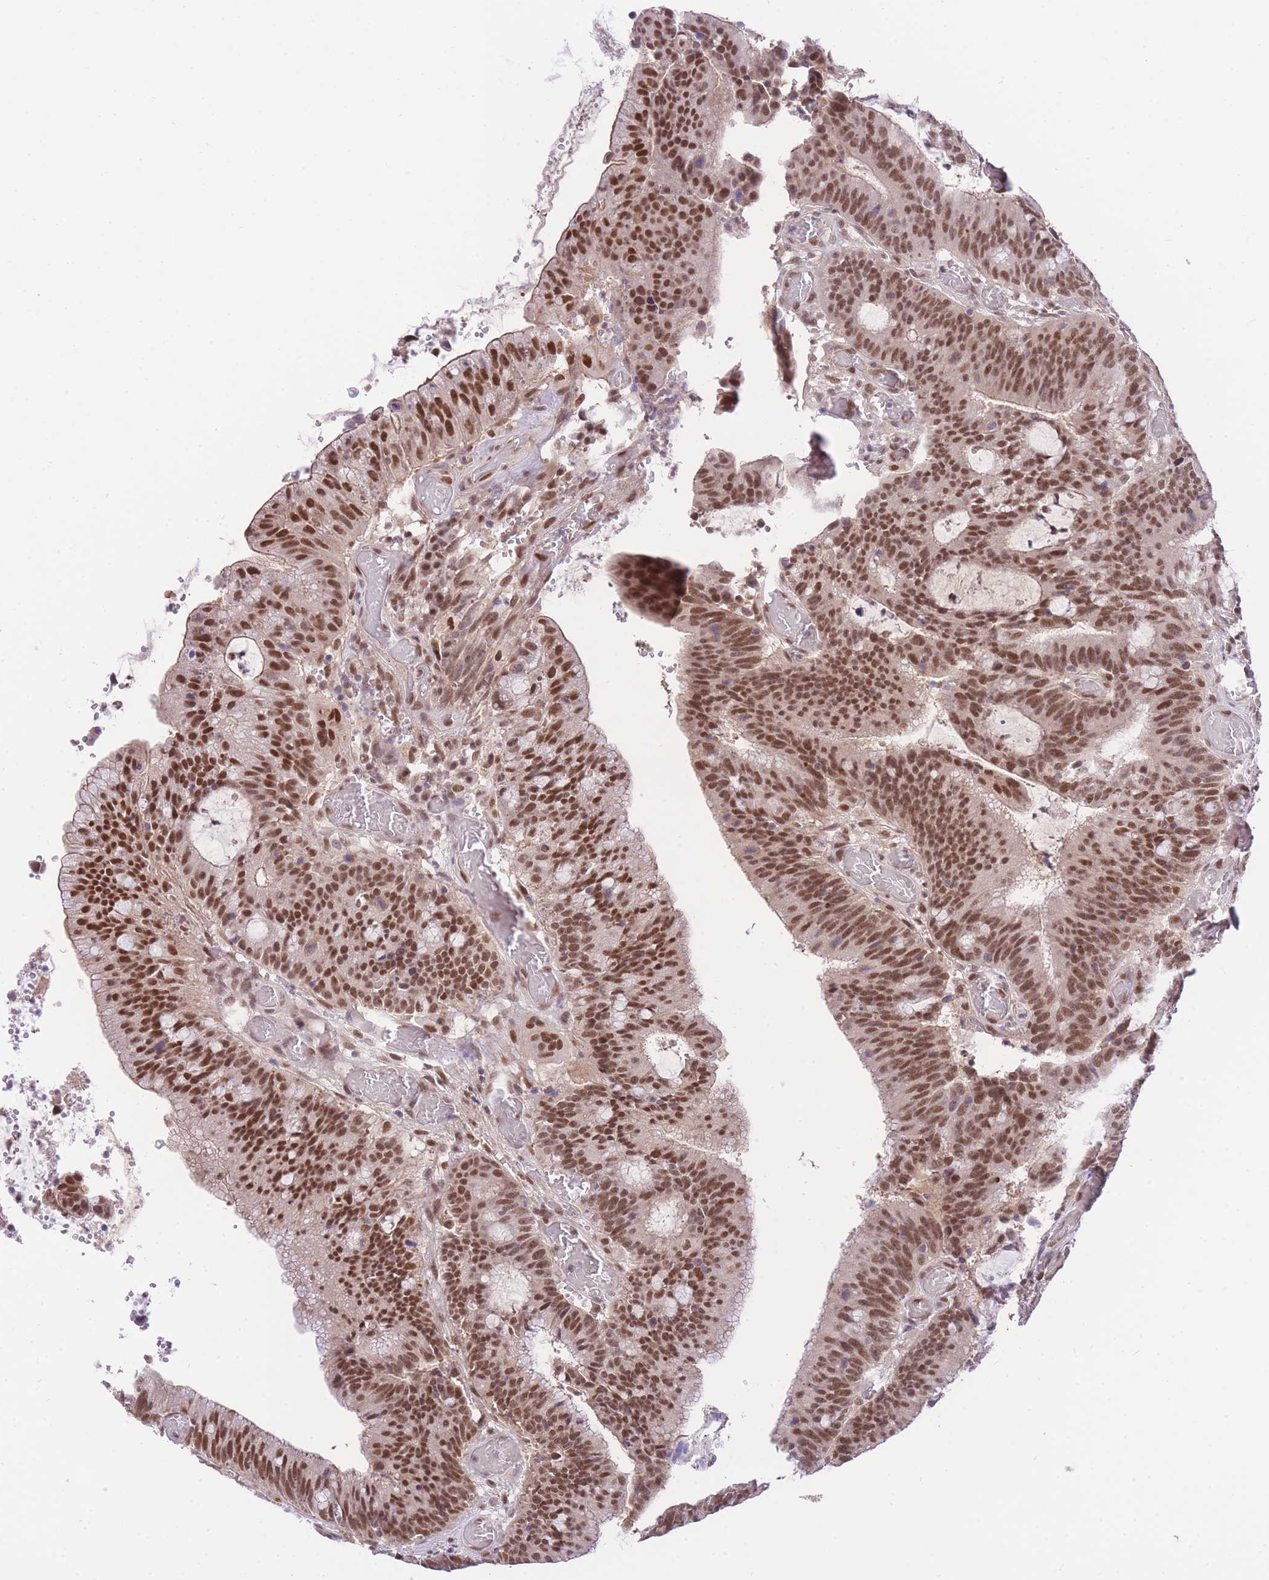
{"staining": {"intensity": "moderate", "quantity": ">75%", "location": "nuclear"}, "tissue": "colorectal cancer", "cell_type": "Tumor cells", "image_type": "cancer", "snomed": [{"axis": "morphology", "description": "Adenocarcinoma, NOS"}, {"axis": "topography", "description": "Rectum"}], "caption": "Immunohistochemical staining of human adenocarcinoma (colorectal) demonstrates medium levels of moderate nuclear protein expression in about >75% of tumor cells.", "gene": "UBXN7", "patient": {"sex": "female", "age": 77}}